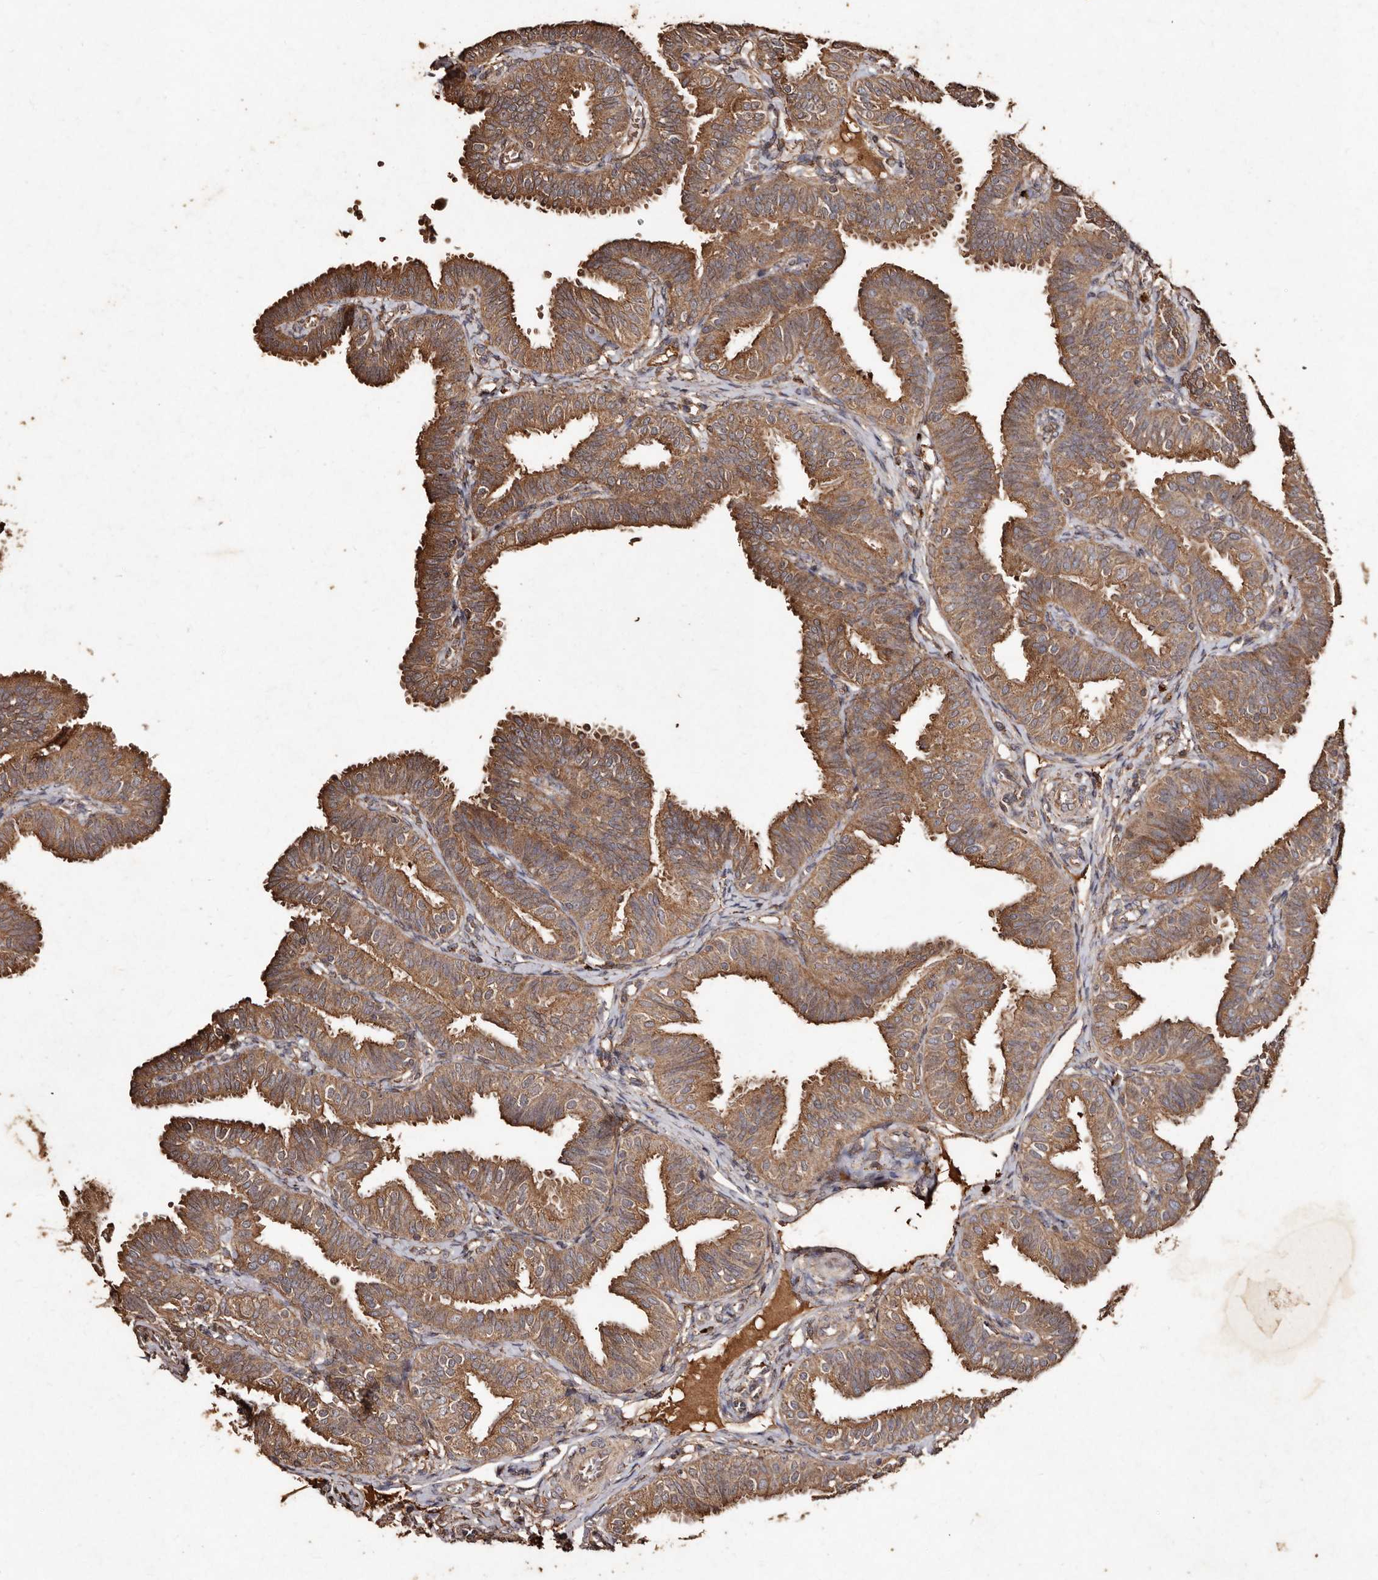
{"staining": {"intensity": "moderate", "quantity": ">75%", "location": "cytoplasmic/membranous"}, "tissue": "fallopian tube", "cell_type": "Glandular cells", "image_type": "normal", "snomed": [{"axis": "morphology", "description": "Normal tissue, NOS"}, {"axis": "topography", "description": "Fallopian tube"}], "caption": "IHC micrograph of benign fallopian tube stained for a protein (brown), which displays medium levels of moderate cytoplasmic/membranous staining in approximately >75% of glandular cells.", "gene": "FARS2", "patient": {"sex": "female", "age": 35}}